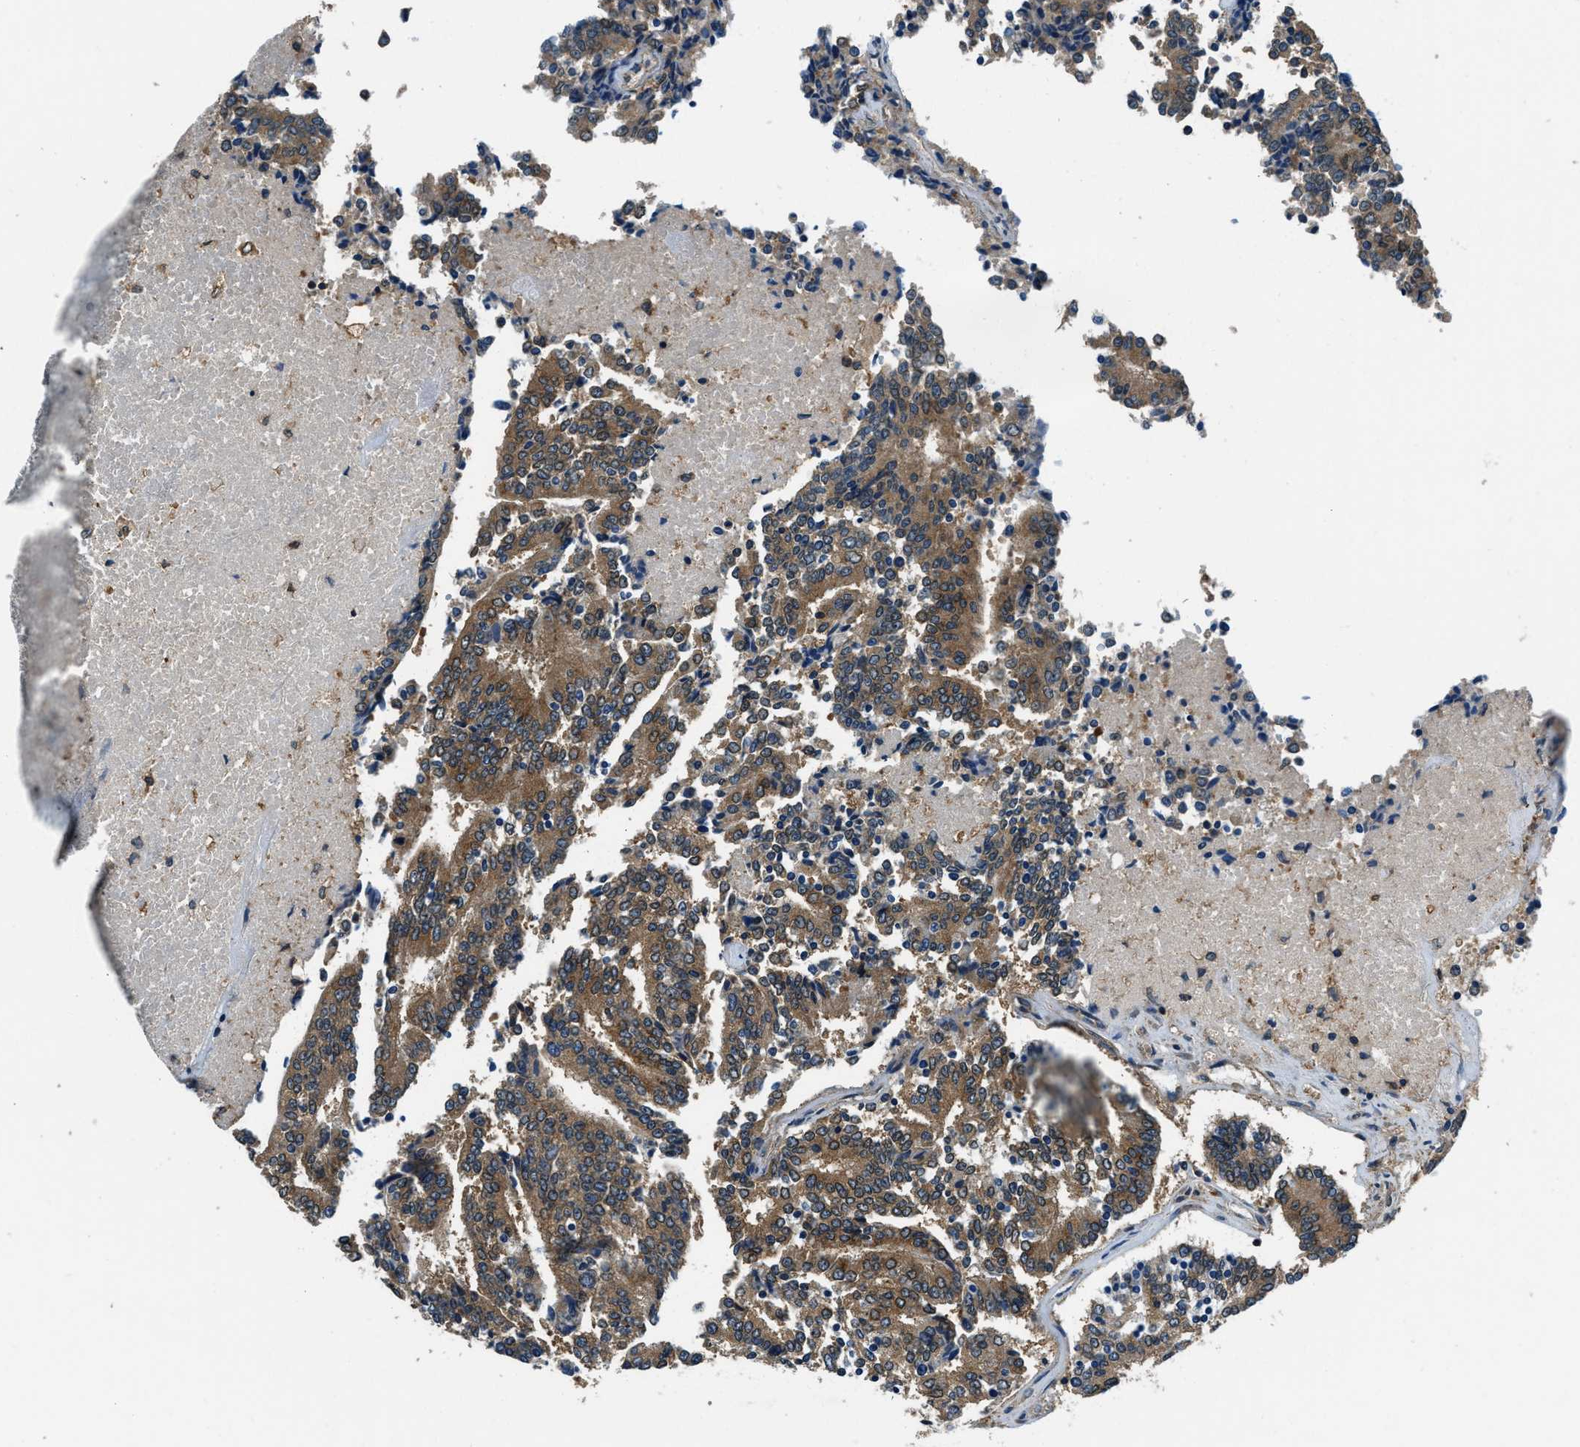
{"staining": {"intensity": "moderate", "quantity": ">75%", "location": "cytoplasmic/membranous"}, "tissue": "prostate cancer", "cell_type": "Tumor cells", "image_type": "cancer", "snomed": [{"axis": "morphology", "description": "Normal tissue, NOS"}, {"axis": "morphology", "description": "Adenocarcinoma, High grade"}, {"axis": "topography", "description": "Prostate"}, {"axis": "topography", "description": "Seminal veicle"}], "caption": "Prostate cancer stained with IHC reveals moderate cytoplasmic/membranous expression in approximately >75% of tumor cells.", "gene": "ARFGAP2", "patient": {"sex": "male", "age": 55}}